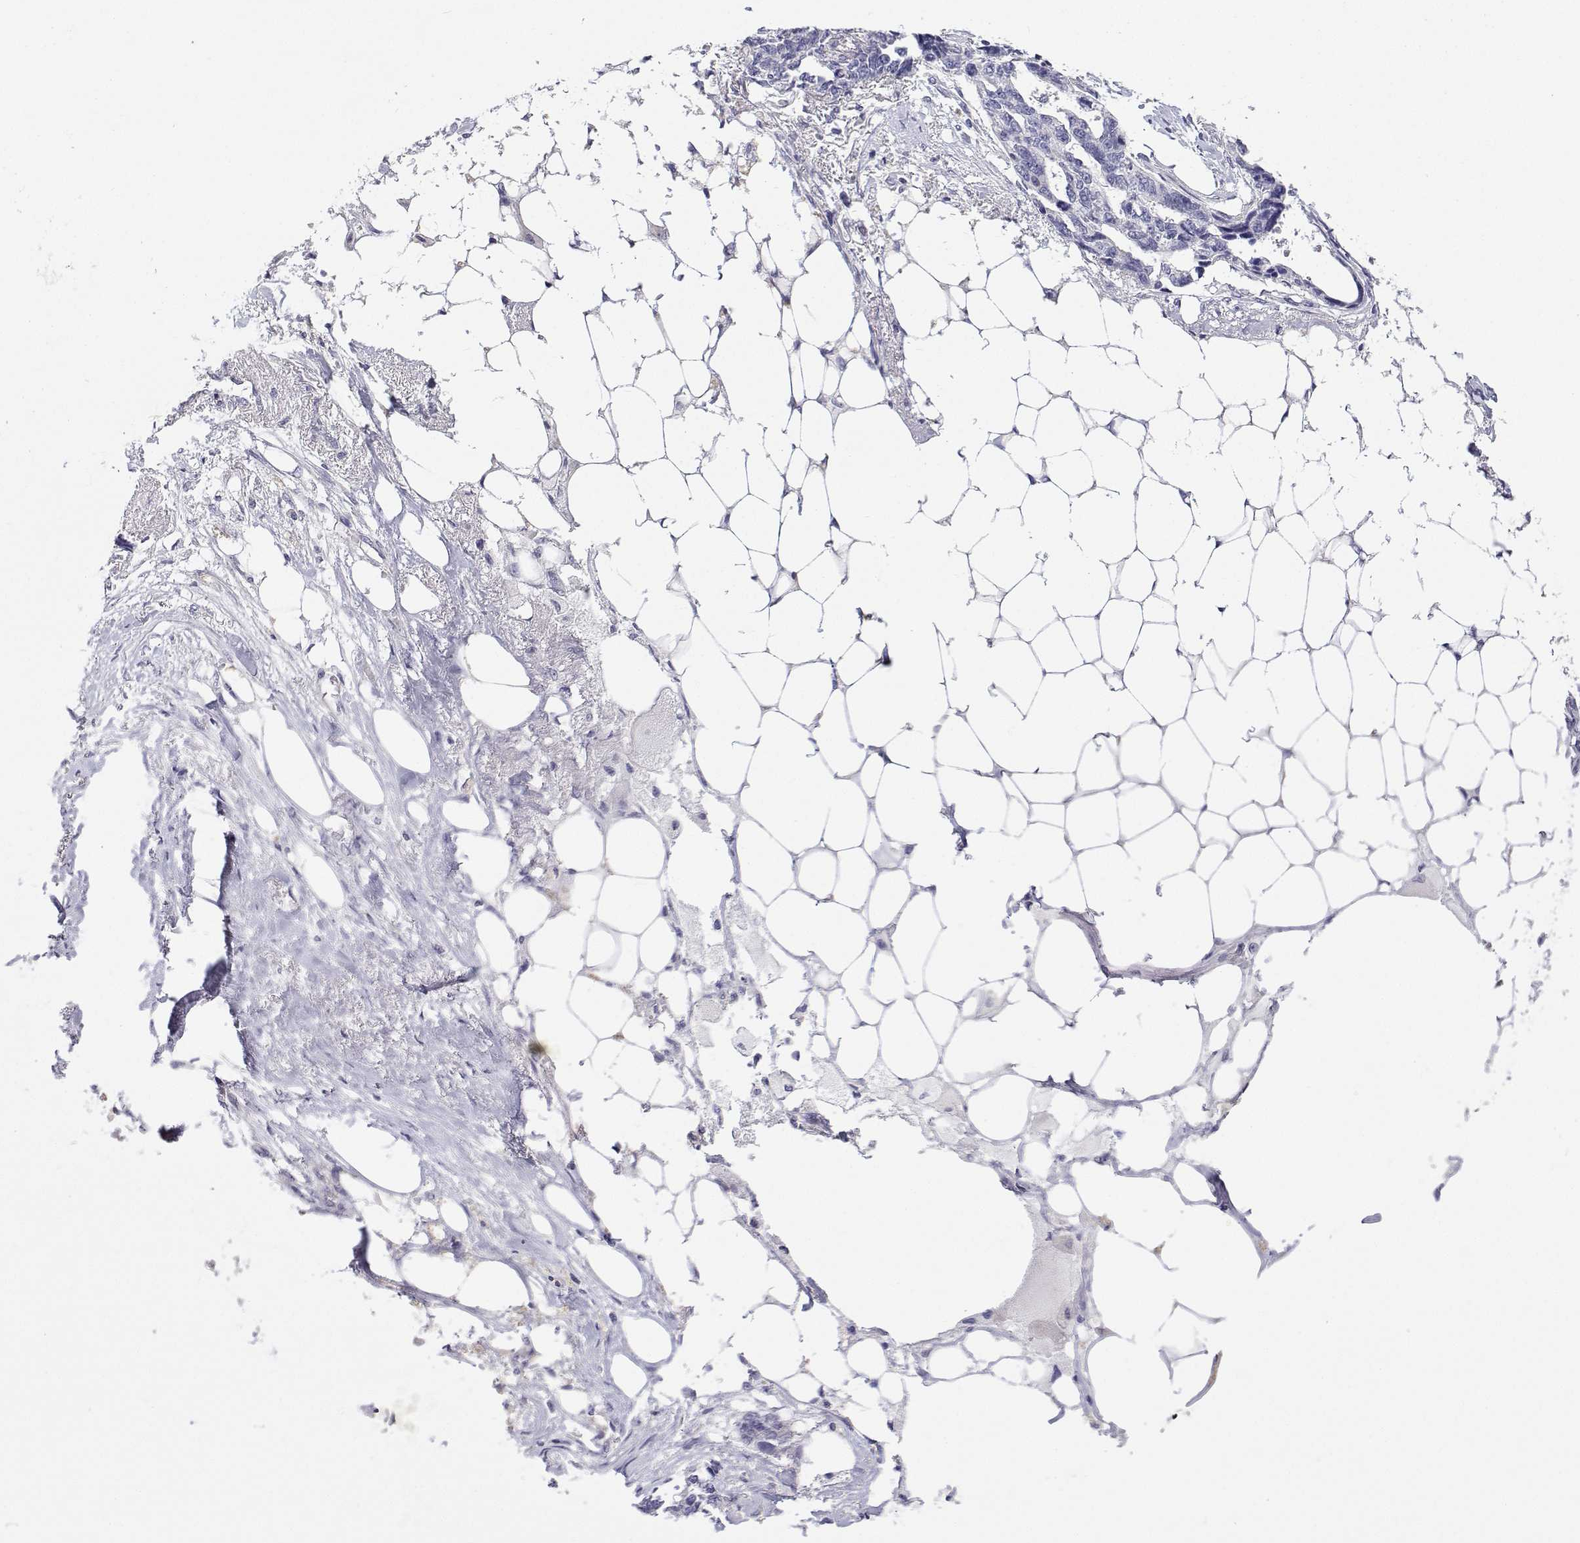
{"staining": {"intensity": "negative", "quantity": "none", "location": "none"}, "tissue": "ovarian cancer", "cell_type": "Tumor cells", "image_type": "cancer", "snomed": [{"axis": "morphology", "description": "Cystadenocarcinoma, serous, NOS"}, {"axis": "topography", "description": "Ovary"}], "caption": "Protein analysis of ovarian cancer shows no significant expression in tumor cells. Nuclei are stained in blue.", "gene": "ANKRD65", "patient": {"sex": "female", "age": 69}}